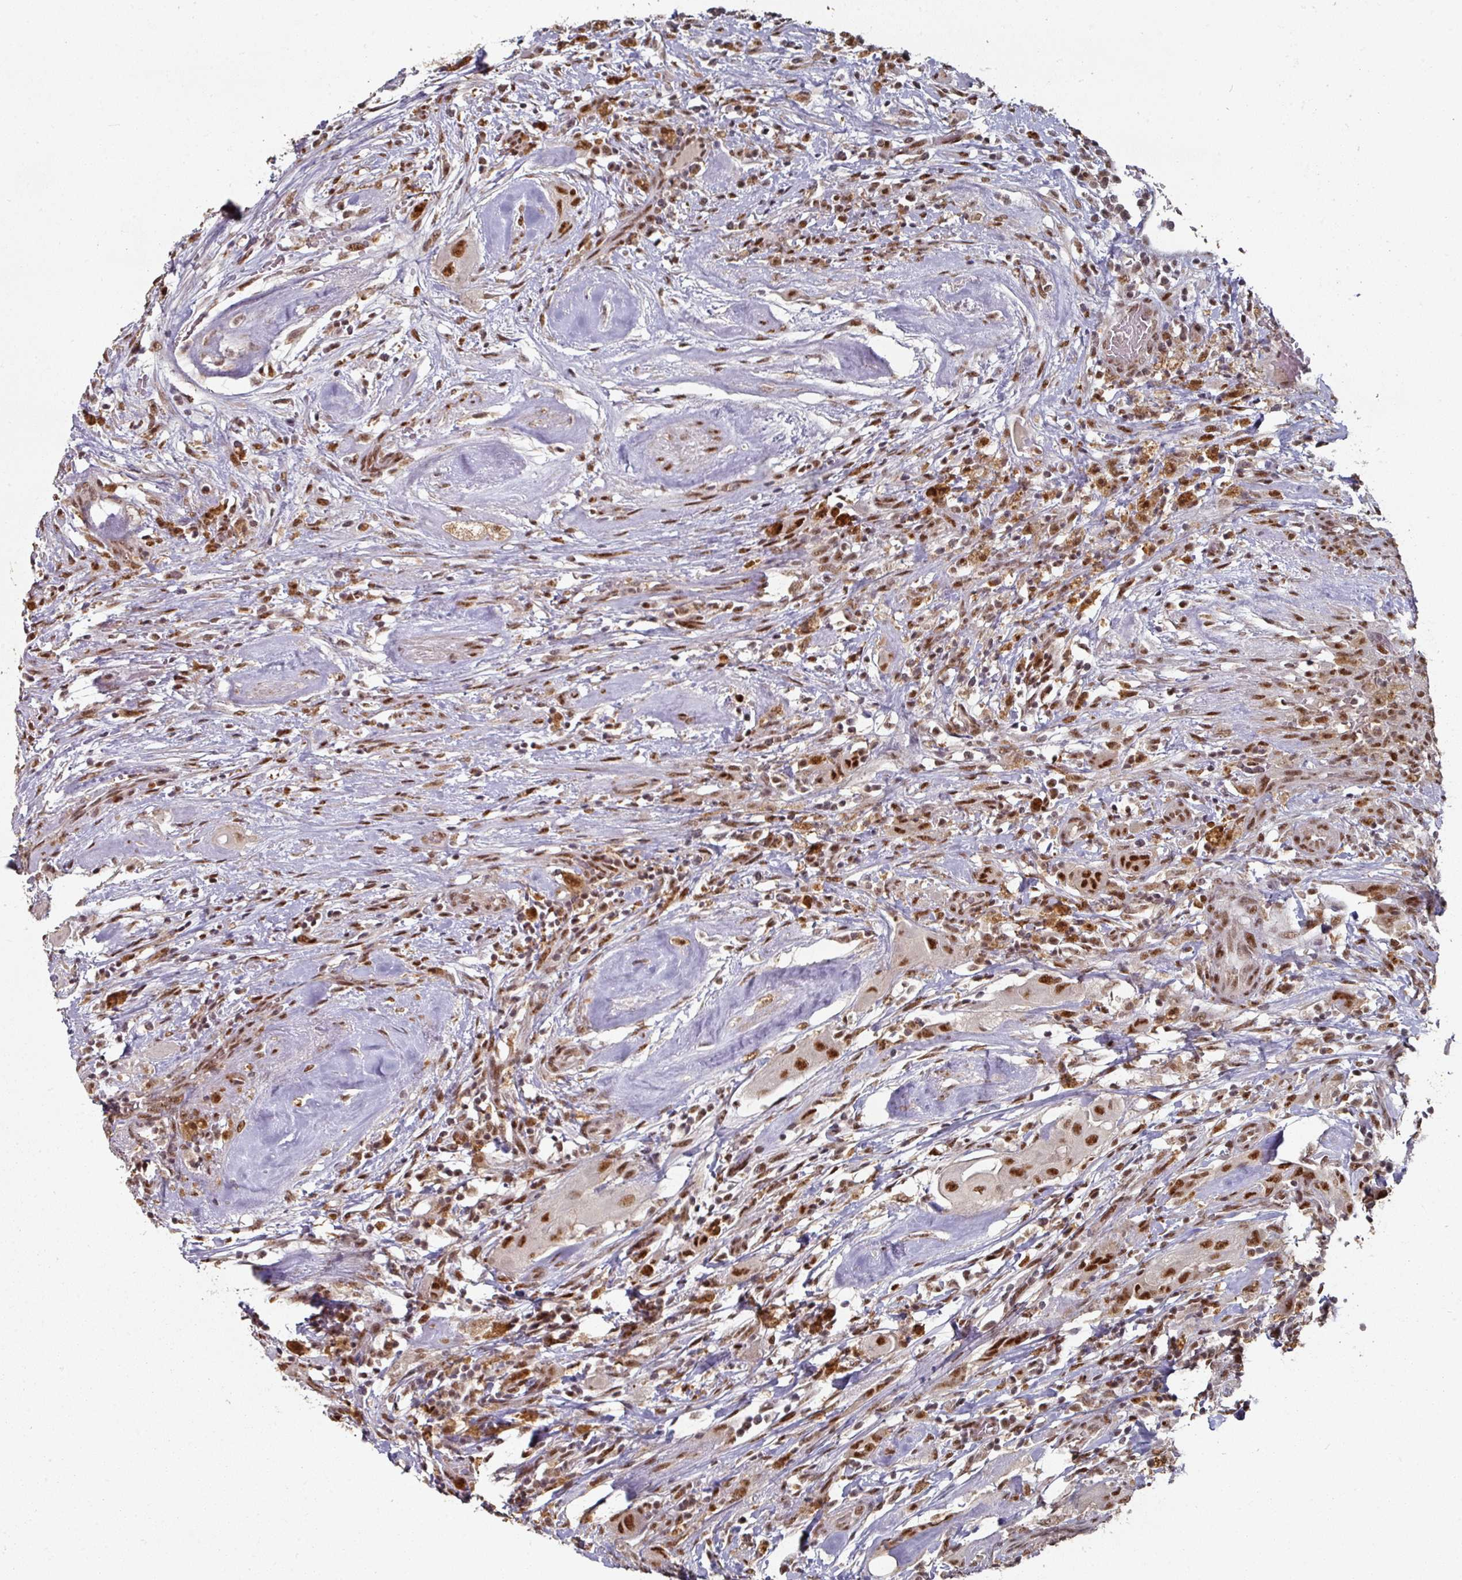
{"staining": {"intensity": "strong", "quantity": ">75%", "location": "nuclear"}, "tissue": "thyroid cancer", "cell_type": "Tumor cells", "image_type": "cancer", "snomed": [{"axis": "morphology", "description": "Papillary adenocarcinoma, NOS"}, {"axis": "topography", "description": "Thyroid gland"}], "caption": "Protein expression by immunohistochemistry (IHC) shows strong nuclear staining in about >75% of tumor cells in thyroid cancer.", "gene": "MEPCE", "patient": {"sex": "female", "age": 59}}